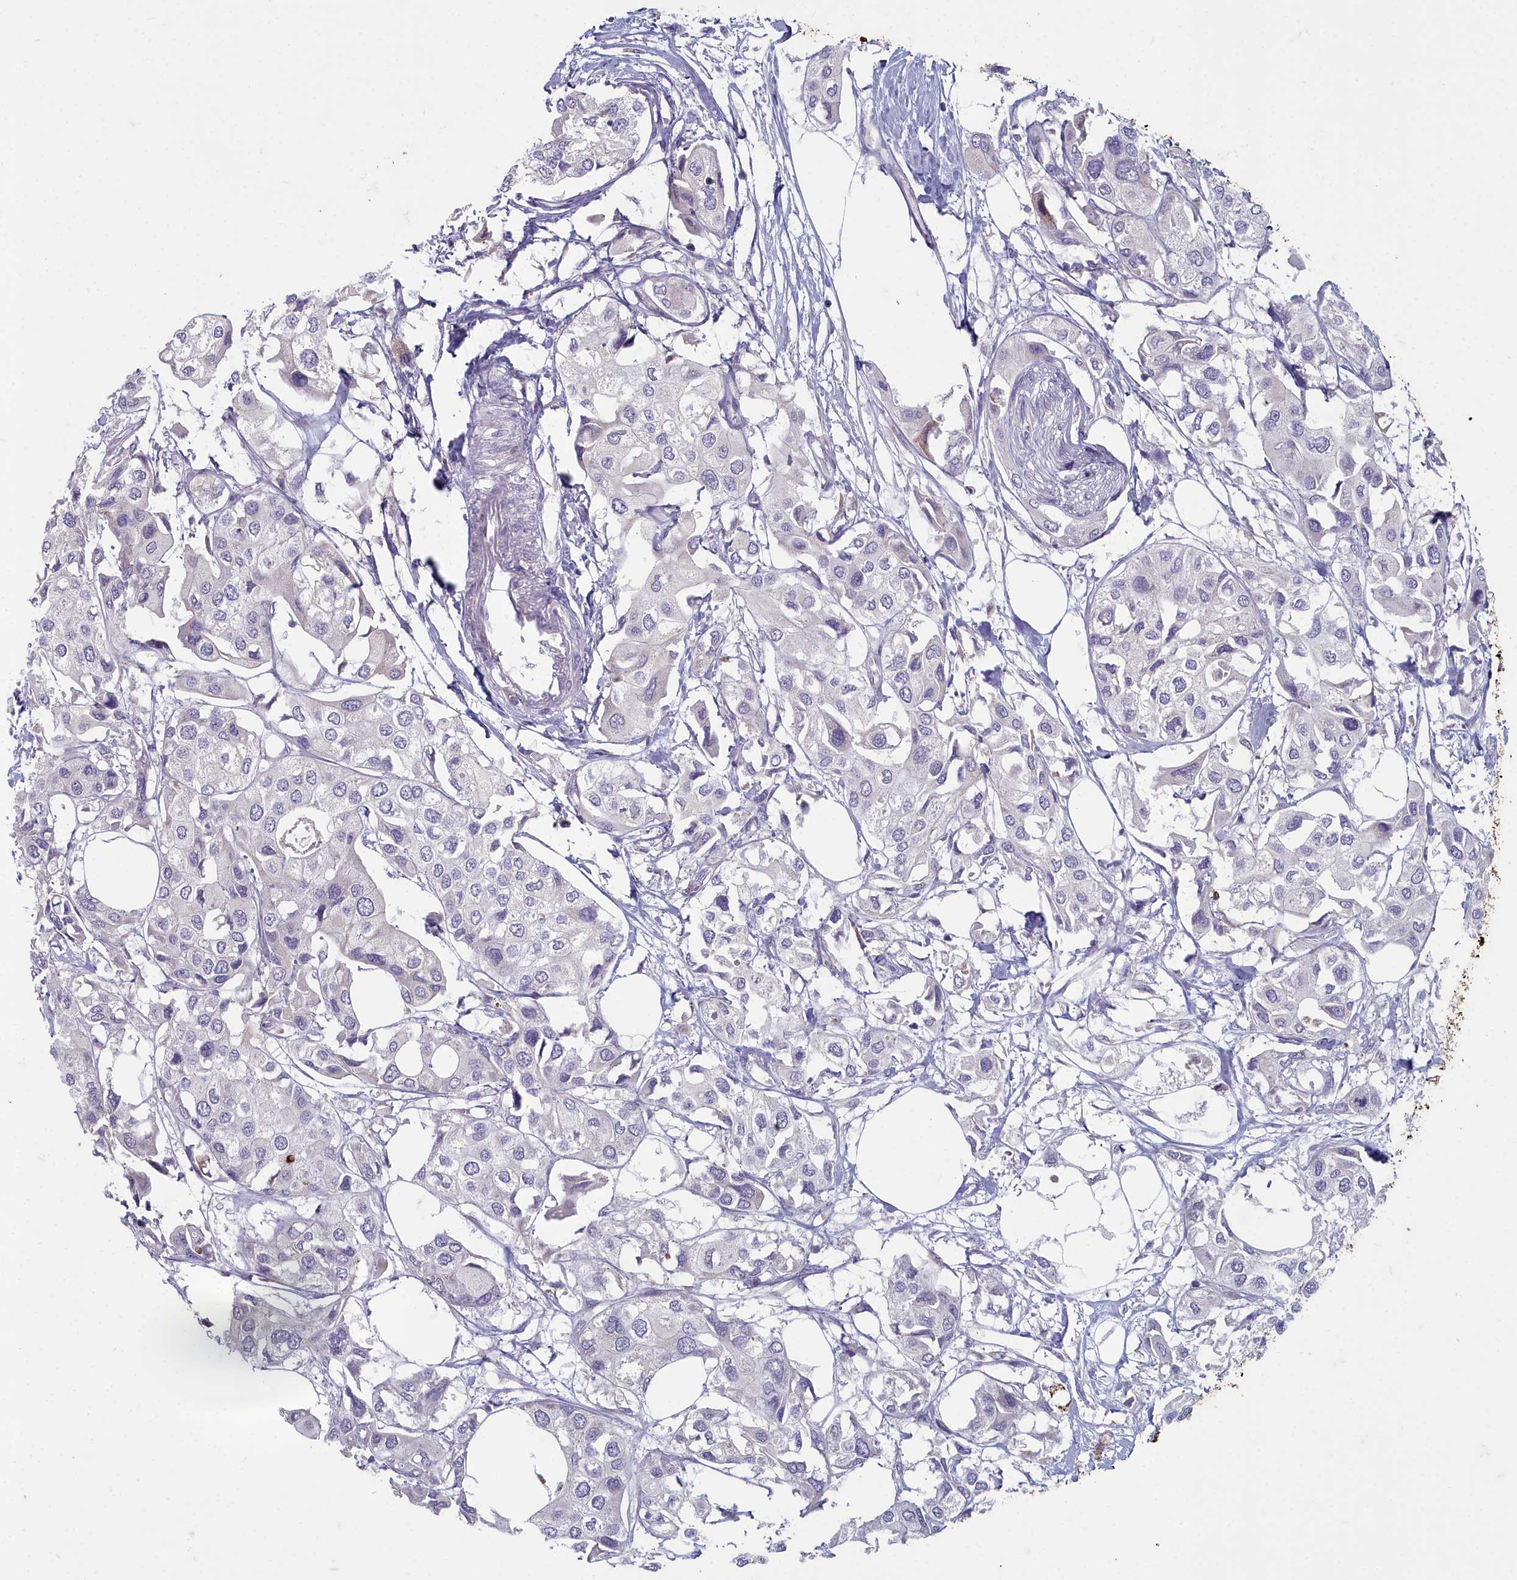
{"staining": {"intensity": "negative", "quantity": "none", "location": "none"}, "tissue": "urothelial cancer", "cell_type": "Tumor cells", "image_type": "cancer", "snomed": [{"axis": "morphology", "description": "Urothelial carcinoma, High grade"}, {"axis": "topography", "description": "Urinary bladder"}], "caption": "DAB immunohistochemical staining of urothelial carcinoma (high-grade) displays no significant positivity in tumor cells. (DAB immunohistochemistry (IHC) with hematoxylin counter stain).", "gene": "INSYN2A", "patient": {"sex": "male", "age": 64}}